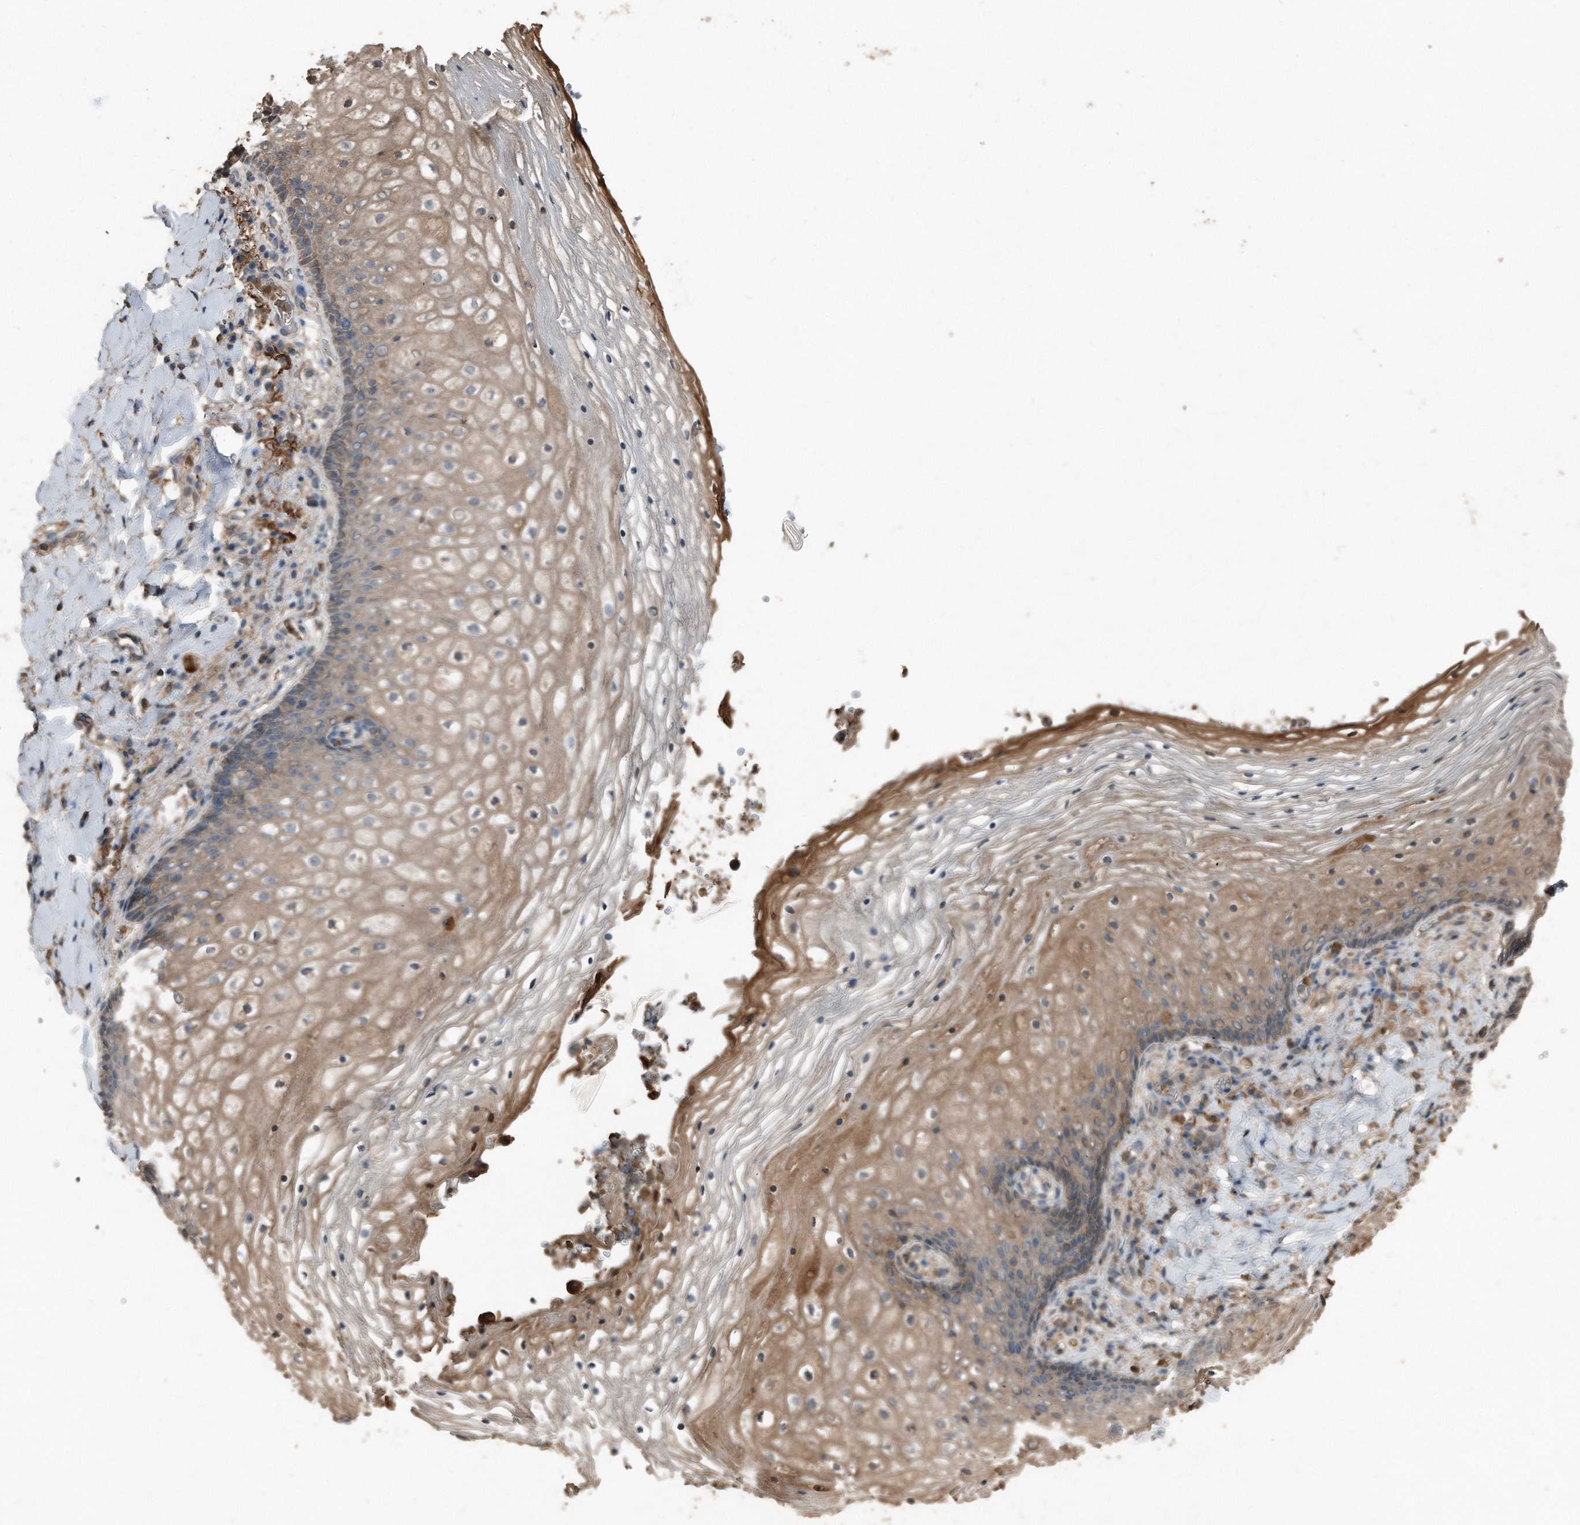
{"staining": {"intensity": "moderate", "quantity": ">75%", "location": "cytoplasmic/membranous"}, "tissue": "vagina", "cell_type": "Squamous epithelial cells", "image_type": "normal", "snomed": [{"axis": "morphology", "description": "Normal tissue, NOS"}, {"axis": "topography", "description": "Vagina"}], "caption": "Vagina stained with a brown dye reveals moderate cytoplasmic/membranous positive expression in about >75% of squamous epithelial cells.", "gene": "C9", "patient": {"sex": "female", "age": 60}}